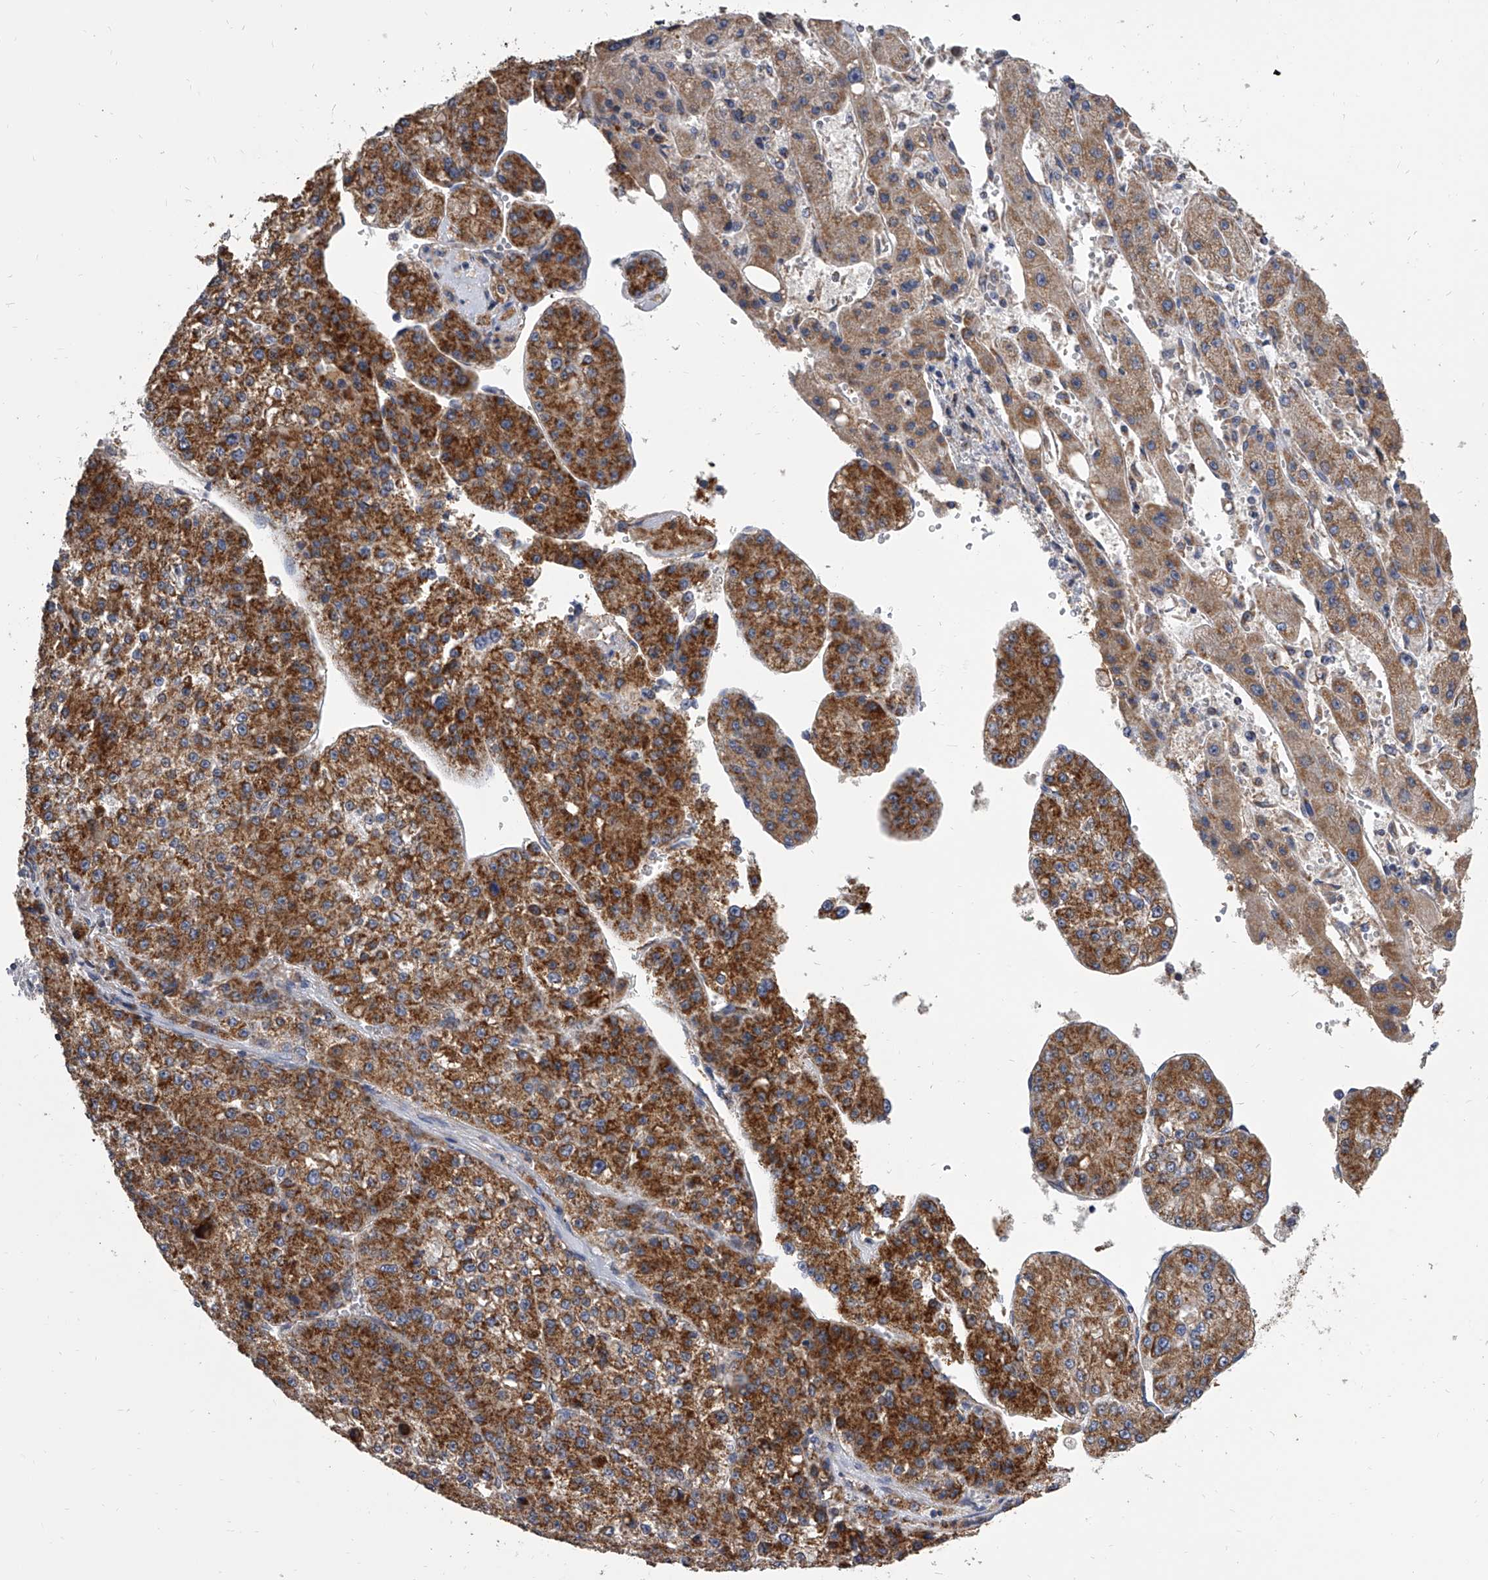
{"staining": {"intensity": "strong", "quantity": ">75%", "location": "cytoplasmic/membranous"}, "tissue": "liver cancer", "cell_type": "Tumor cells", "image_type": "cancer", "snomed": [{"axis": "morphology", "description": "Carcinoma, Hepatocellular, NOS"}, {"axis": "topography", "description": "Liver"}], "caption": "An immunohistochemistry micrograph of neoplastic tissue is shown. Protein staining in brown highlights strong cytoplasmic/membranous positivity in liver hepatocellular carcinoma within tumor cells.", "gene": "MRPL28", "patient": {"sex": "female", "age": 73}}